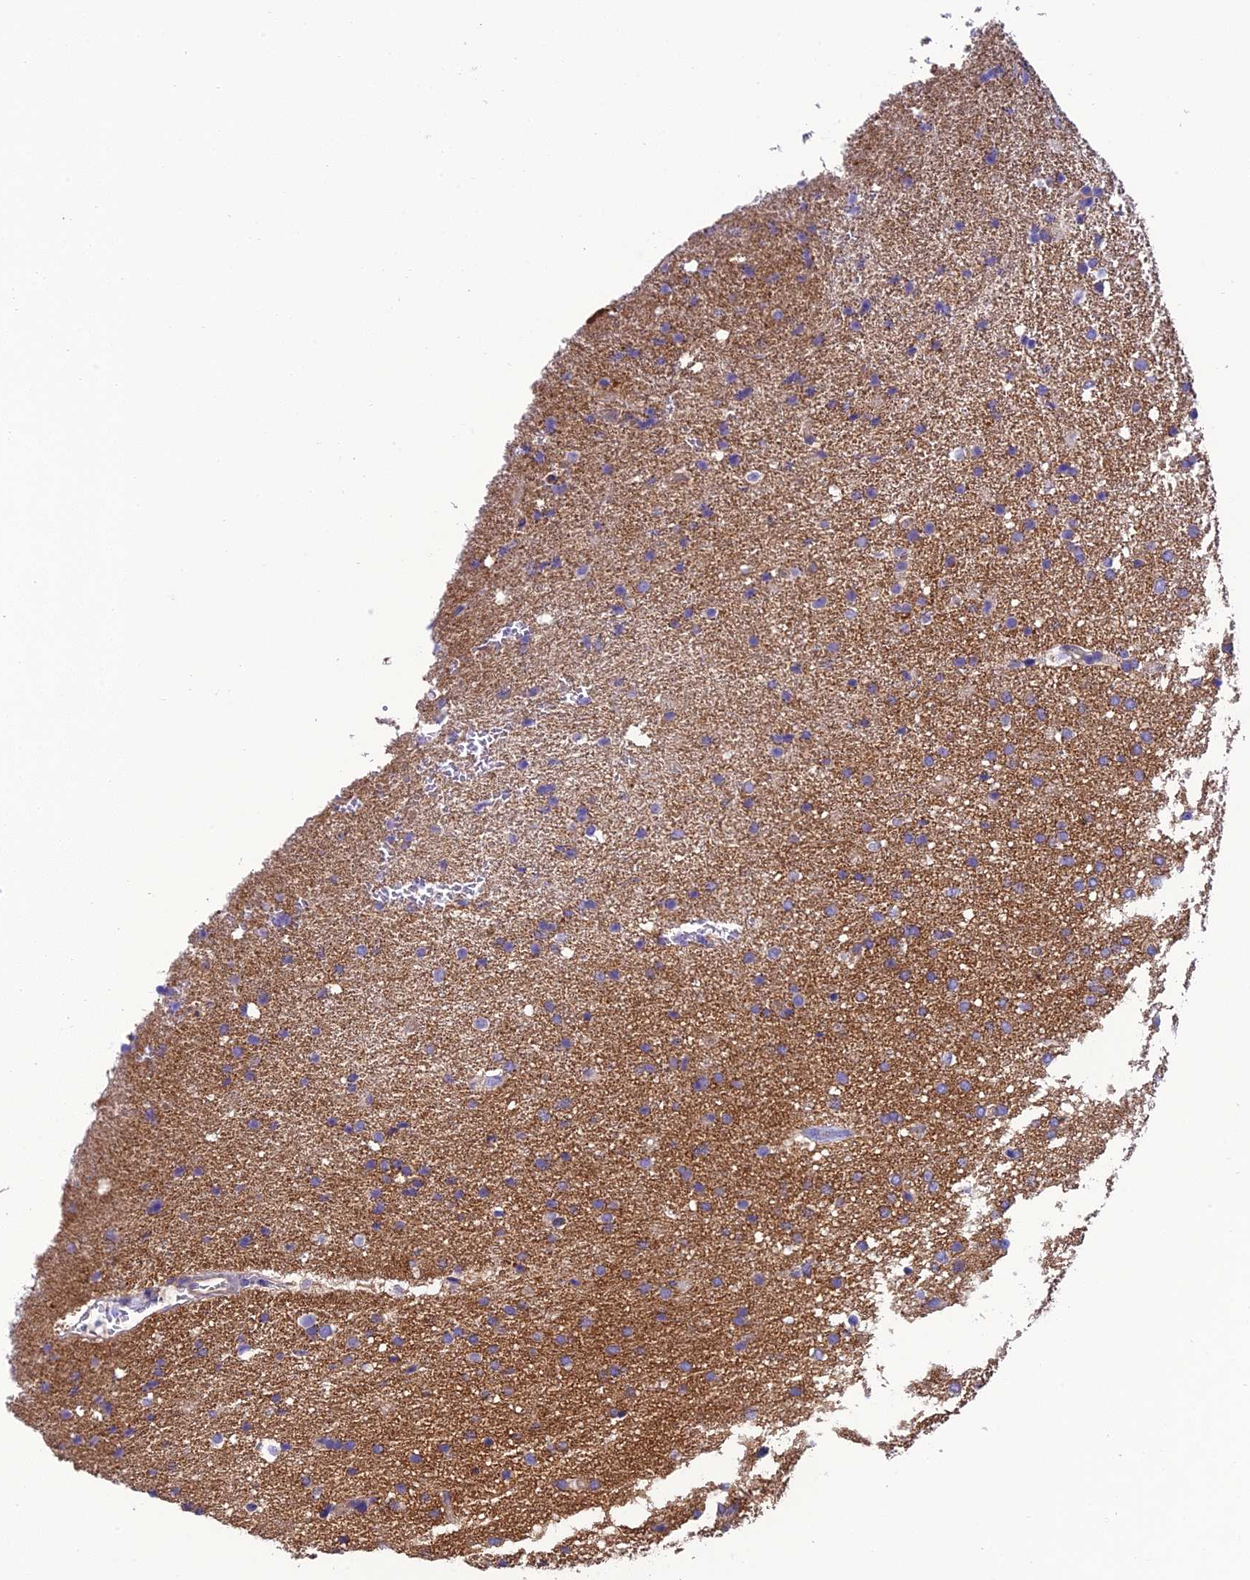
{"staining": {"intensity": "weak", "quantity": "25%-75%", "location": "cytoplasmic/membranous"}, "tissue": "glioma", "cell_type": "Tumor cells", "image_type": "cancer", "snomed": [{"axis": "morphology", "description": "Glioma, malignant, High grade"}, {"axis": "topography", "description": "Brain"}], "caption": "Glioma was stained to show a protein in brown. There is low levels of weak cytoplasmic/membranous staining in about 25%-75% of tumor cells.", "gene": "PPFIA3", "patient": {"sex": "male", "age": 72}}